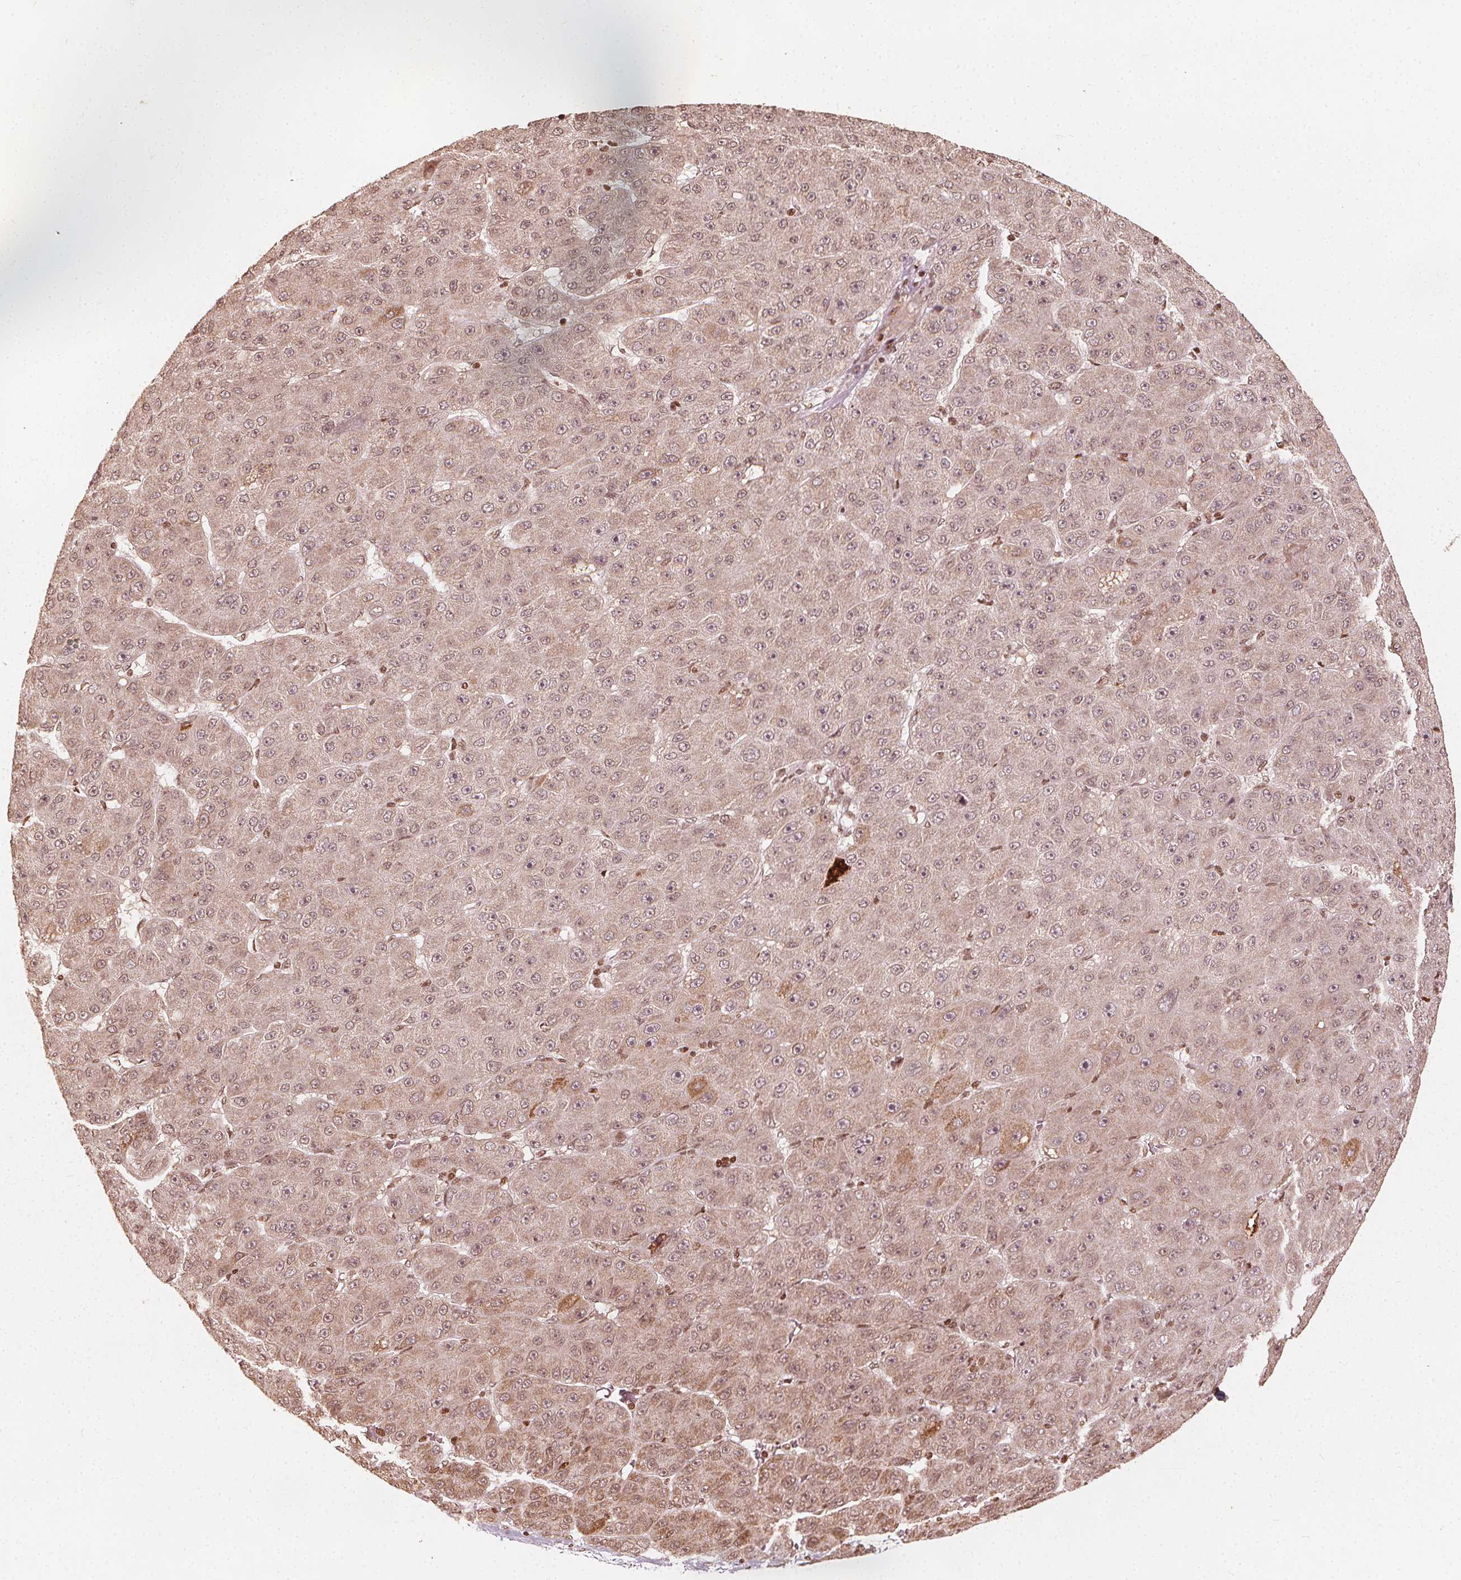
{"staining": {"intensity": "weak", "quantity": "<25%", "location": "cytoplasmic/membranous"}, "tissue": "liver cancer", "cell_type": "Tumor cells", "image_type": "cancer", "snomed": [{"axis": "morphology", "description": "Carcinoma, Hepatocellular, NOS"}, {"axis": "topography", "description": "Liver"}], "caption": "Immunohistochemistry (IHC) of human liver cancer exhibits no expression in tumor cells.", "gene": "H3C14", "patient": {"sex": "male", "age": 67}}